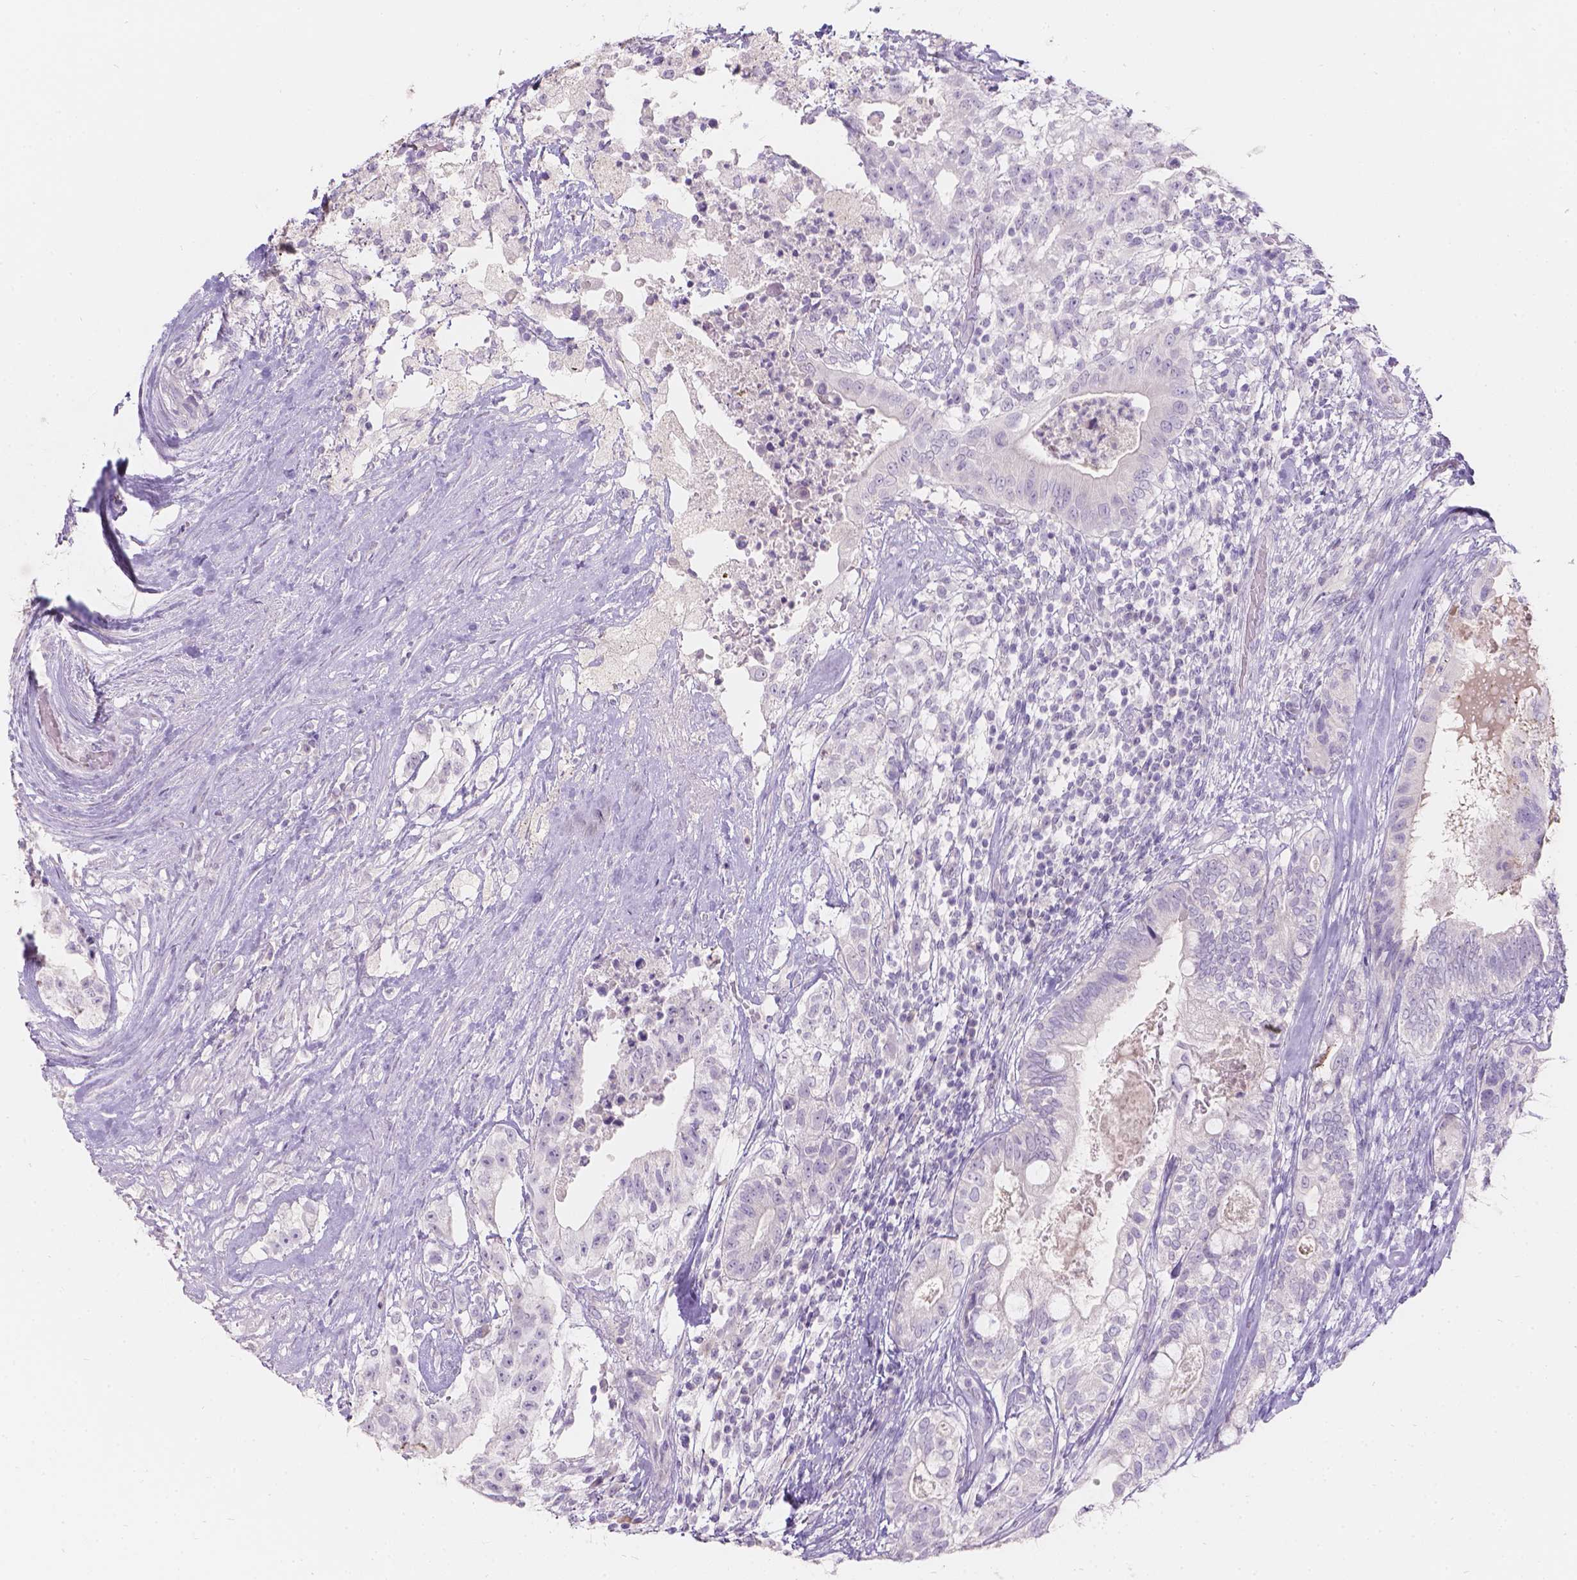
{"staining": {"intensity": "negative", "quantity": "none", "location": "none"}, "tissue": "testis cancer", "cell_type": "Tumor cells", "image_type": "cancer", "snomed": [{"axis": "morphology", "description": "Seminoma, NOS"}, {"axis": "morphology", "description": "Carcinoma, Embryonal, NOS"}, {"axis": "topography", "description": "Testis"}], "caption": "Testis seminoma stained for a protein using IHC shows no positivity tumor cells.", "gene": "HTN3", "patient": {"sex": "male", "age": 41}}